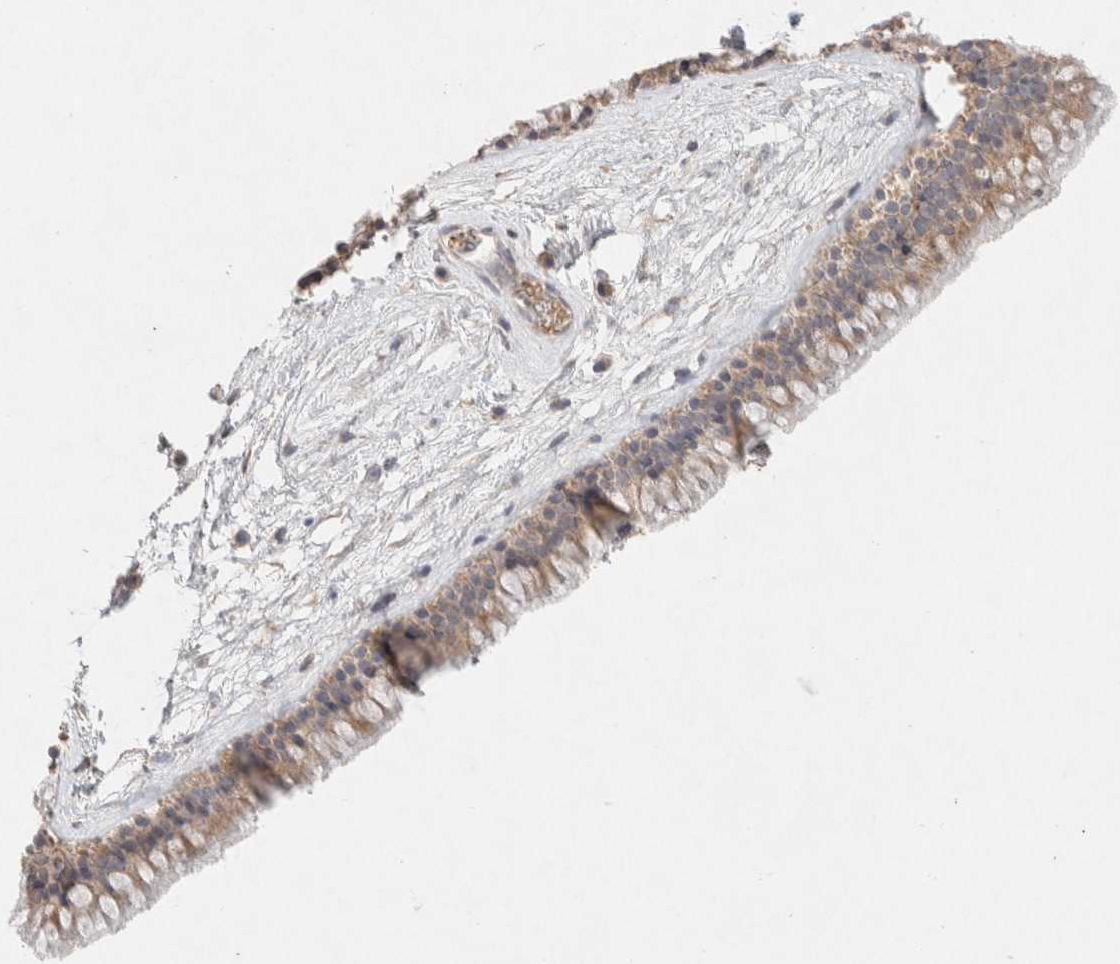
{"staining": {"intensity": "weak", "quantity": ">75%", "location": "cytoplasmic/membranous"}, "tissue": "nasopharynx", "cell_type": "Respiratory epithelial cells", "image_type": "normal", "snomed": [{"axis": "morphology", "description": "Normal tissue, NOS"}, {"axis": "morphology", "description": "Inflammation, NOS"}, {"axis": "topography", "description": "Nasopharynx"}], "caption": "IHC of unremarkable human nasopharynx displays low levels of weak cytoplasmic/membranous positivity in approximately >75% of respiratory epithelial cells. (brown staining indicates protein expression, while blue staining denotes nuclei).", "gene": "GNAI1", "patient": {"sex": "male", "age": 48}}